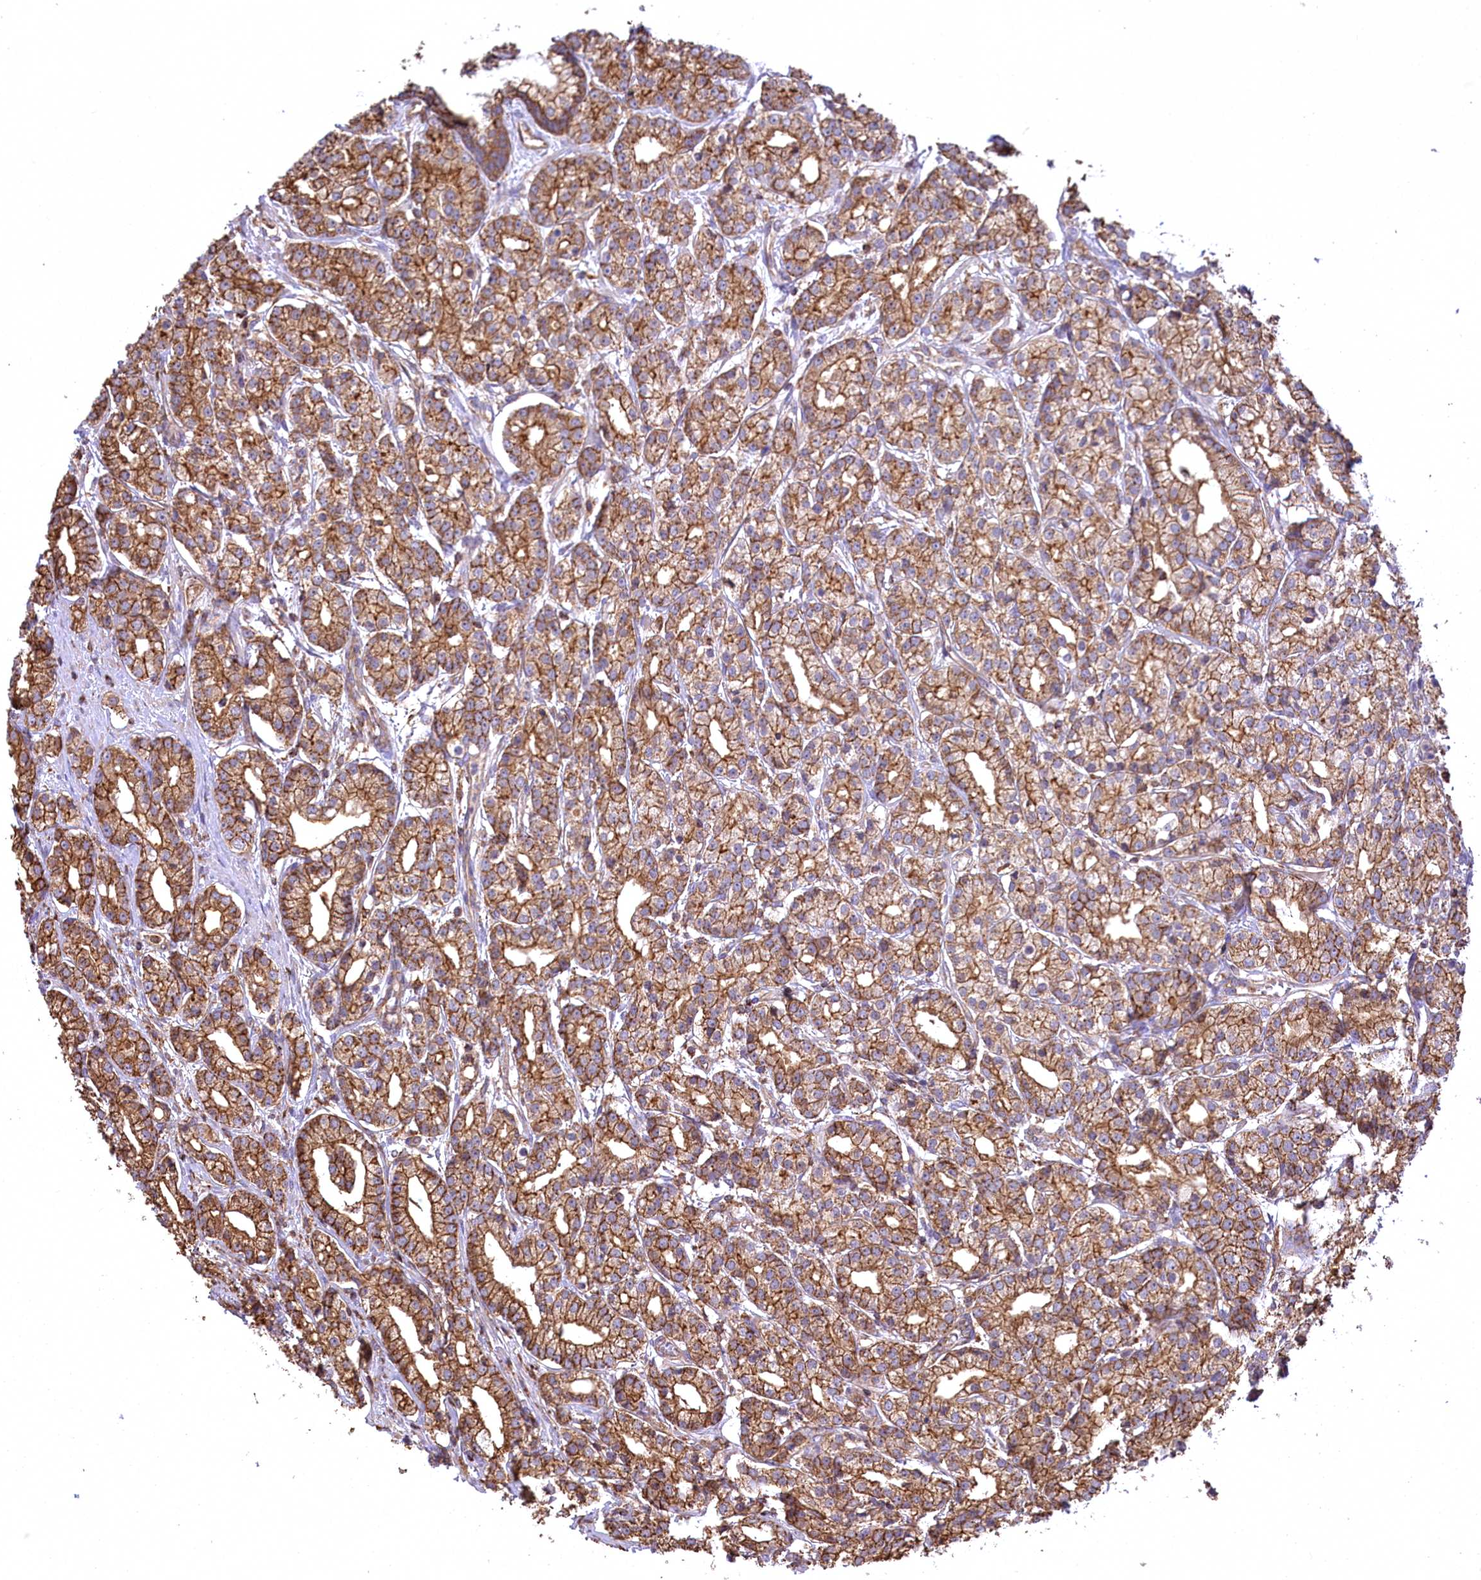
{"staining": {"intensity": "strong", "quantity": ">75%", "location": "cytoplasmic/membranous"}, "tissue": "prostate cancer", "cell_type": "Tumor cells", "image_type": "cancer", "snomed": [{"axis": "morphology", "description": "Adenocarcinoma, High grade"}, {"axis": "topography", "description": "Prostate"}], "caption": "Immunohistochemistry (DAB (3,3'-diaminobenzidine)) staining of human prostate cancer (high-grade adenocarcinoma) displays strong cytoplasmic/membranous protein positivity in about >75% of tumor cells.", "gene": "CARD19", "patient": {"sex": "male", "age": 69}}